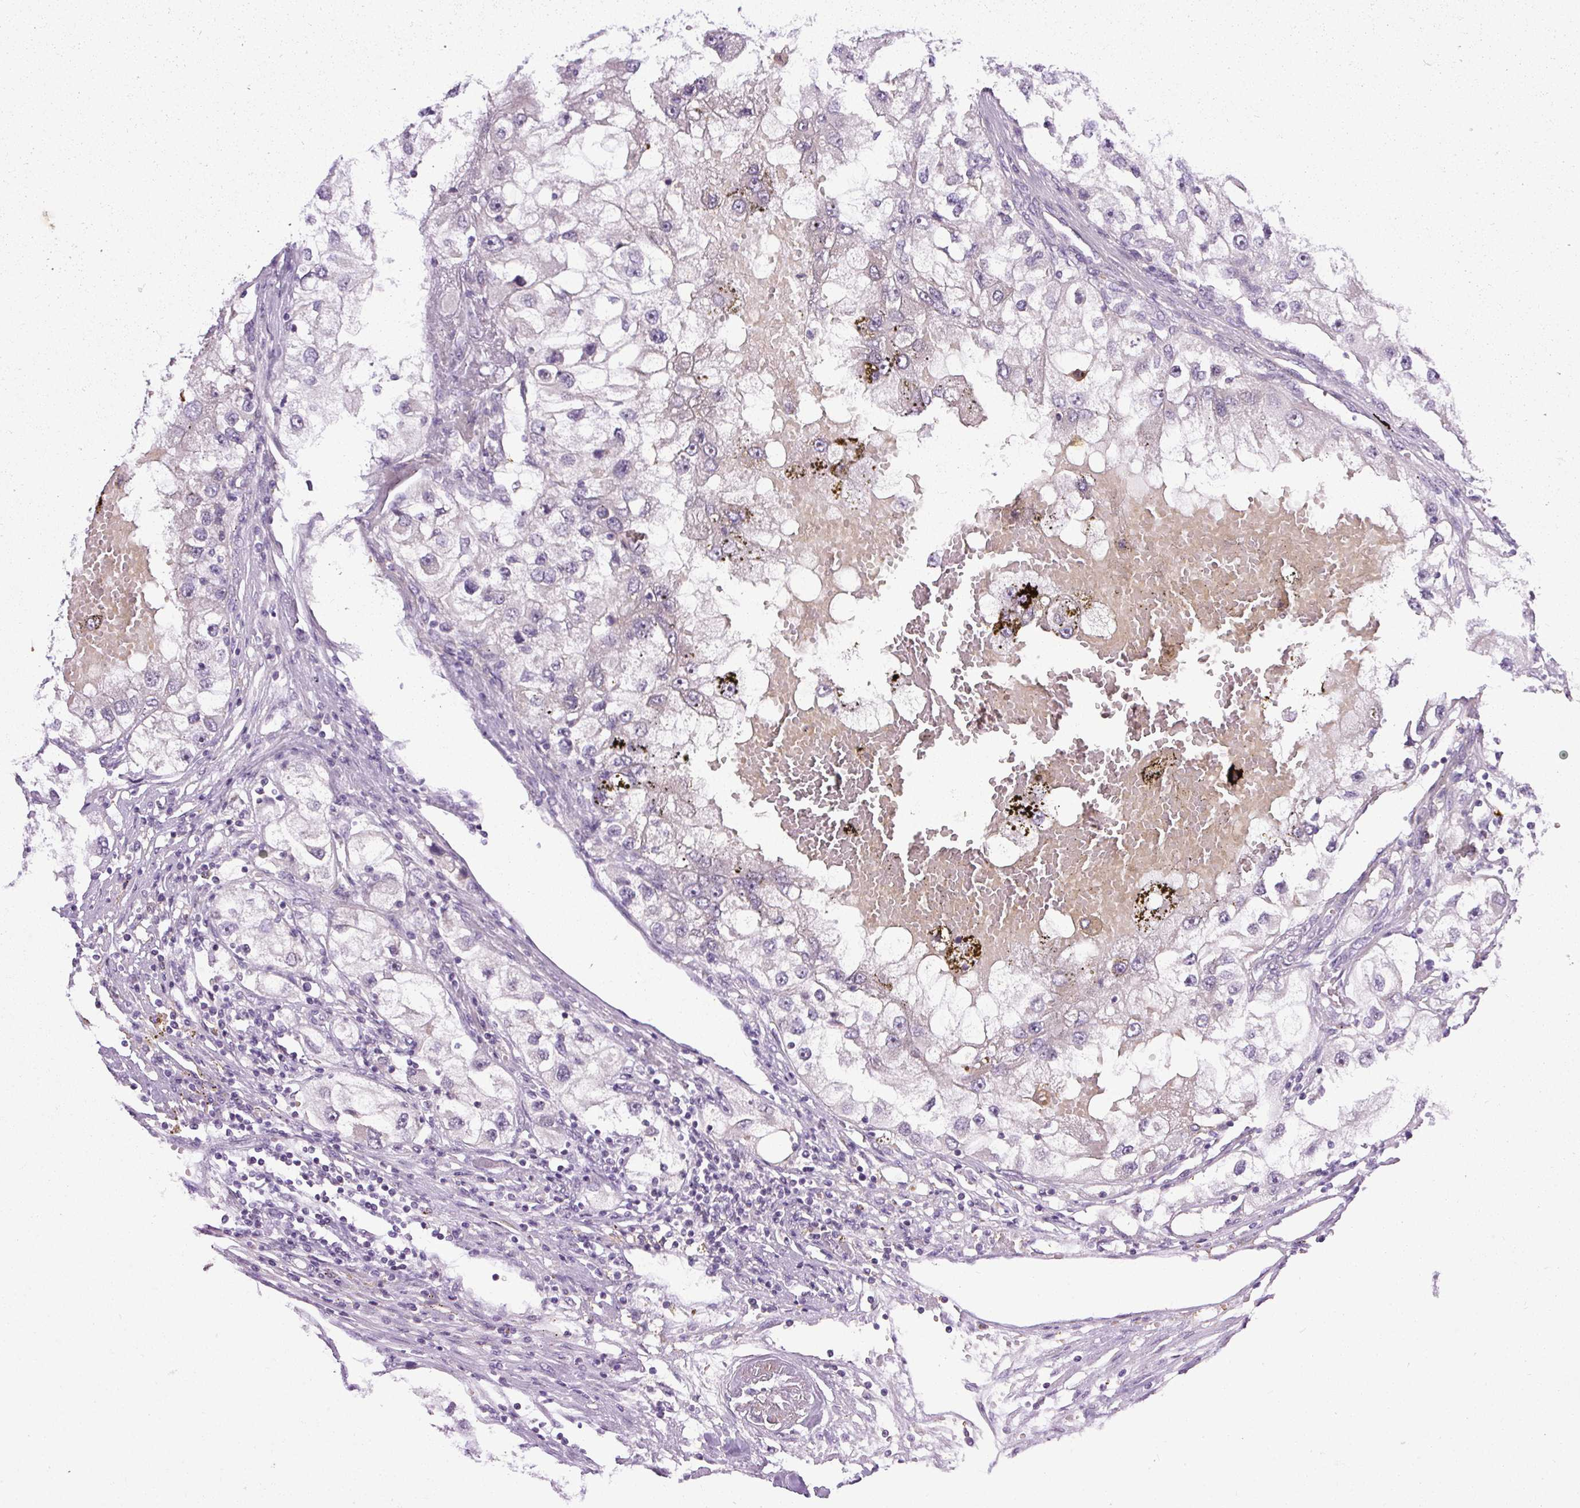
{"staining": {"intensity": "negative", "quantity": "none", "location": "none"}, "tissue": "renal cancer", "cell_type": "Tumor cells", "image_type": "cancer", "snomed": [{"axis": "morphology", "description": "Adenocarcinoma, NOS"}, {"axis": "topography", "description": "Kidney"}], "caption": "A micrograph of renal cancer (adenocarcinoma) stained for a protein shows no brown staining in tumor cells. (Brightfield microscopy of DAB IHC at high magnification).", "gene": "FAM117B", "patient": {"sex": "male", "age": 63}}